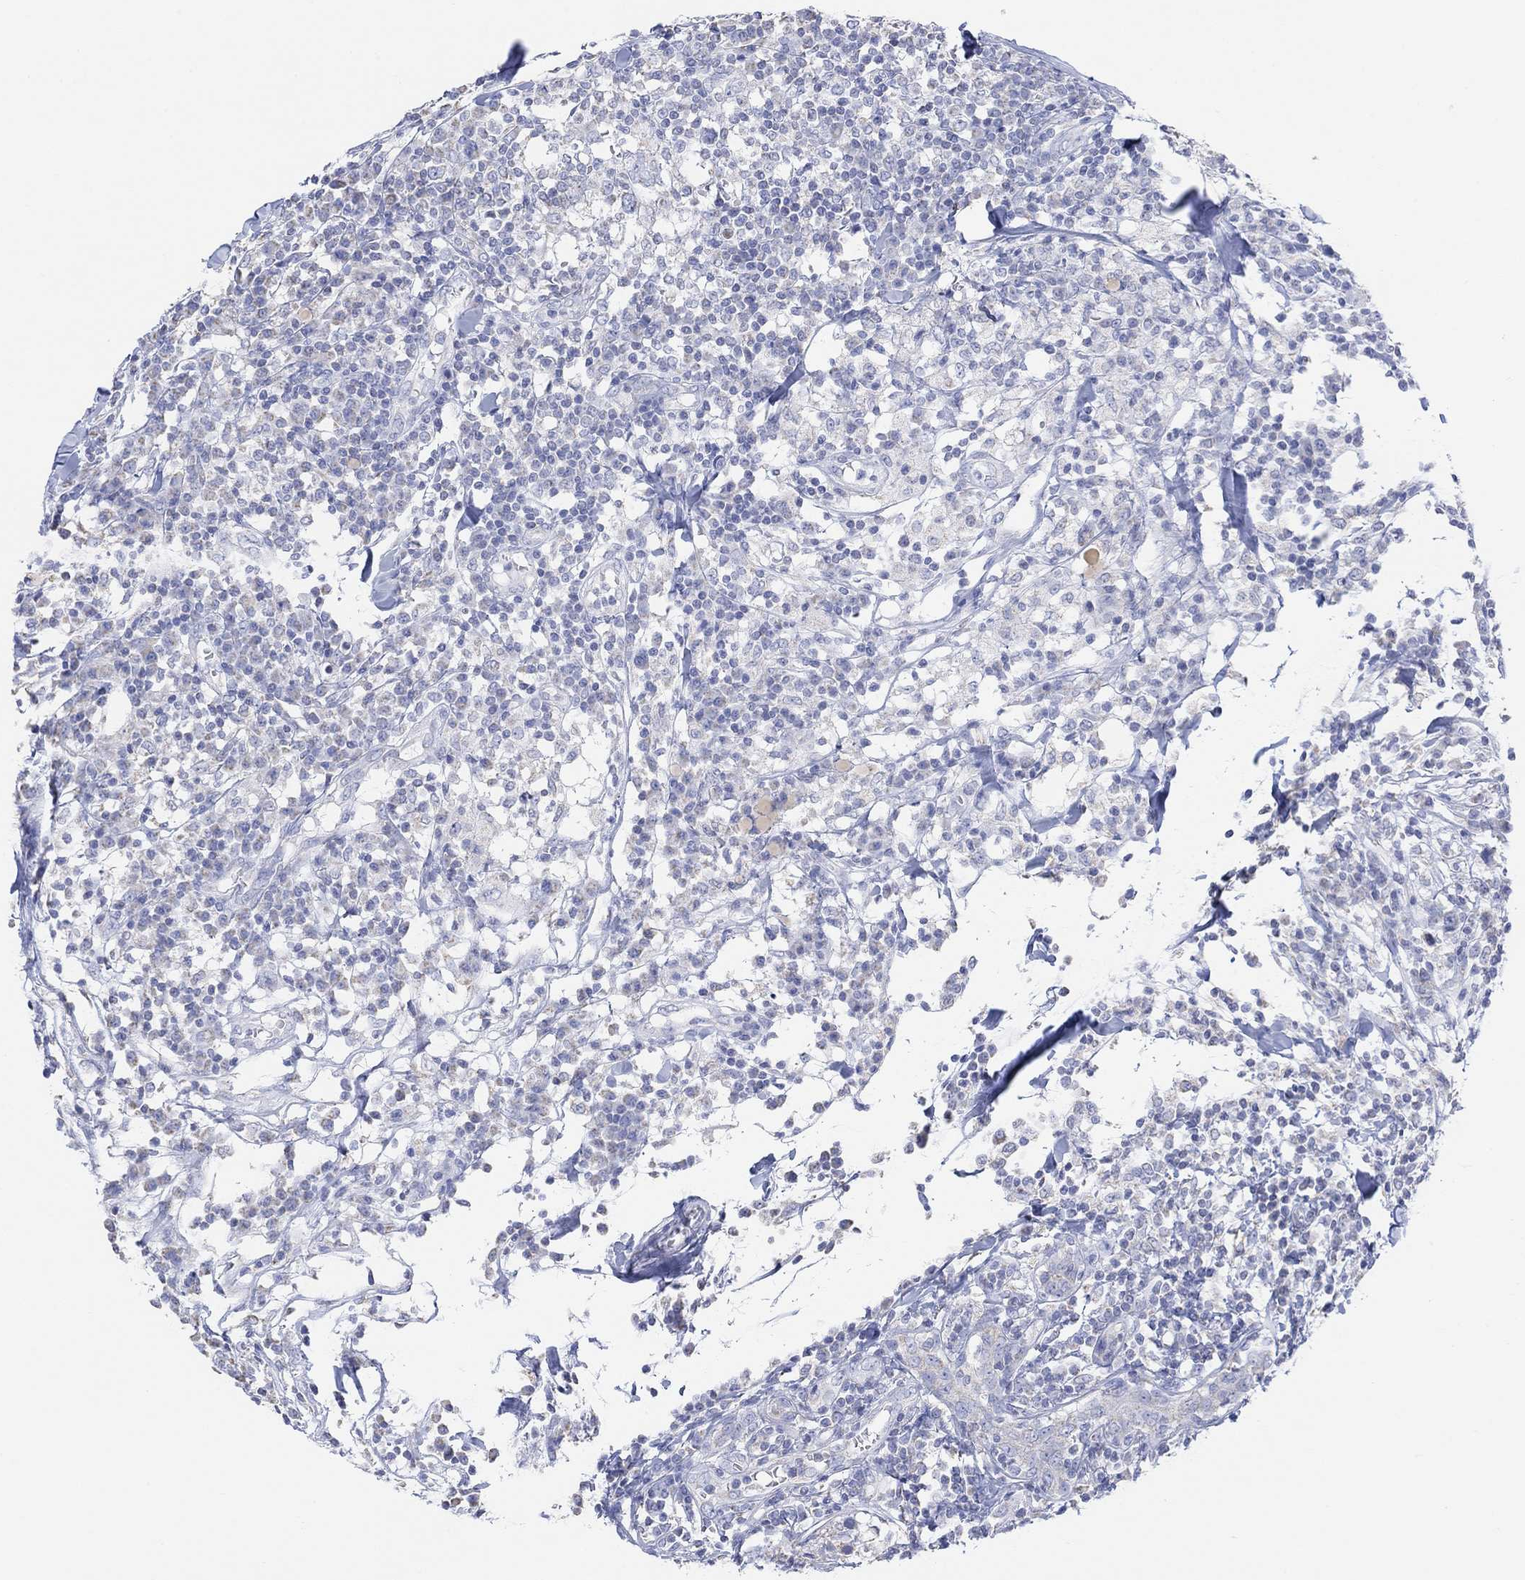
{"staining": {"intensity": "weak", "quantity": "<25%", "location": "cytoplasmic/membranous"}, "tissue": "breast cancer", "cell_type": "Tumor cells", "image_type": "cancer", "snomed": [{"axis": "morphology", "description": "Duct carcinoma"}, {"axis": "topography", "description": "Breast"}], "caption": "Image shows no protein expression in tumor cells of breast intraductal carcinoma tissue. (DAB (3,3'-diaminobenzidine) immunohistochemistry (IHC), high magnification).", "gene": "SYT12", "patient": {"sex": "female", "age": 30}}